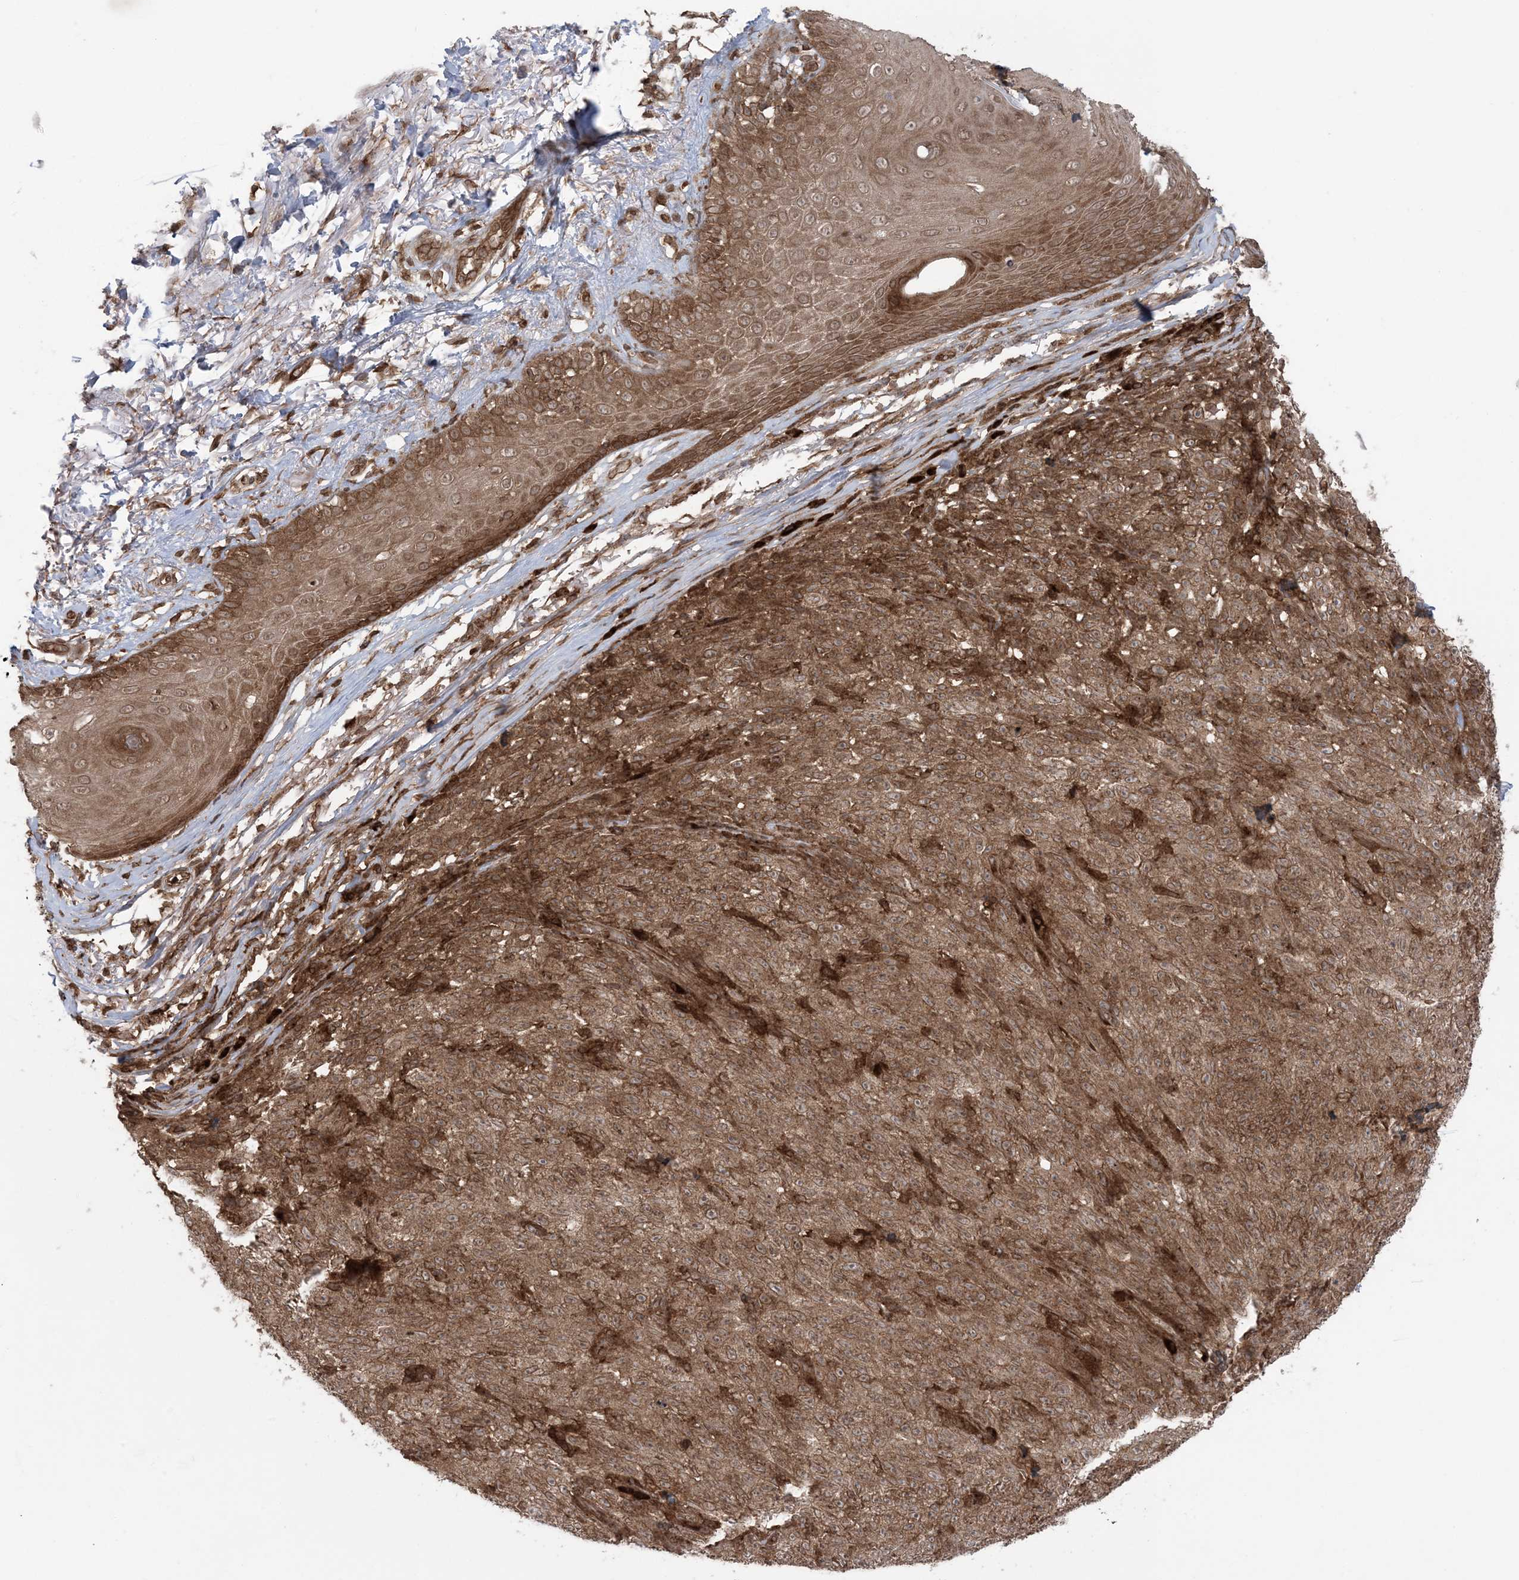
{"staining": {"intensity": "moderate", "quantity": ">75%", "location": "cytoplasmic/membranous"}, "tissue": "melanoma", "cell_type": "Tumor cells", "image_type": "cancer", "snomed": [{"axis": "morphology", "description": "Malignant melanoma, NOS"}, {"axis": "topography", "description": "Skin"}], "caption": "This image shows immunohistochemistry staining of melanoma, with medium moderate cytoplasmic/membranous staining in approximately >75% of tumor cells.", "gene": "DDX19B", "patient": {"sex": "female", "age": 82}}